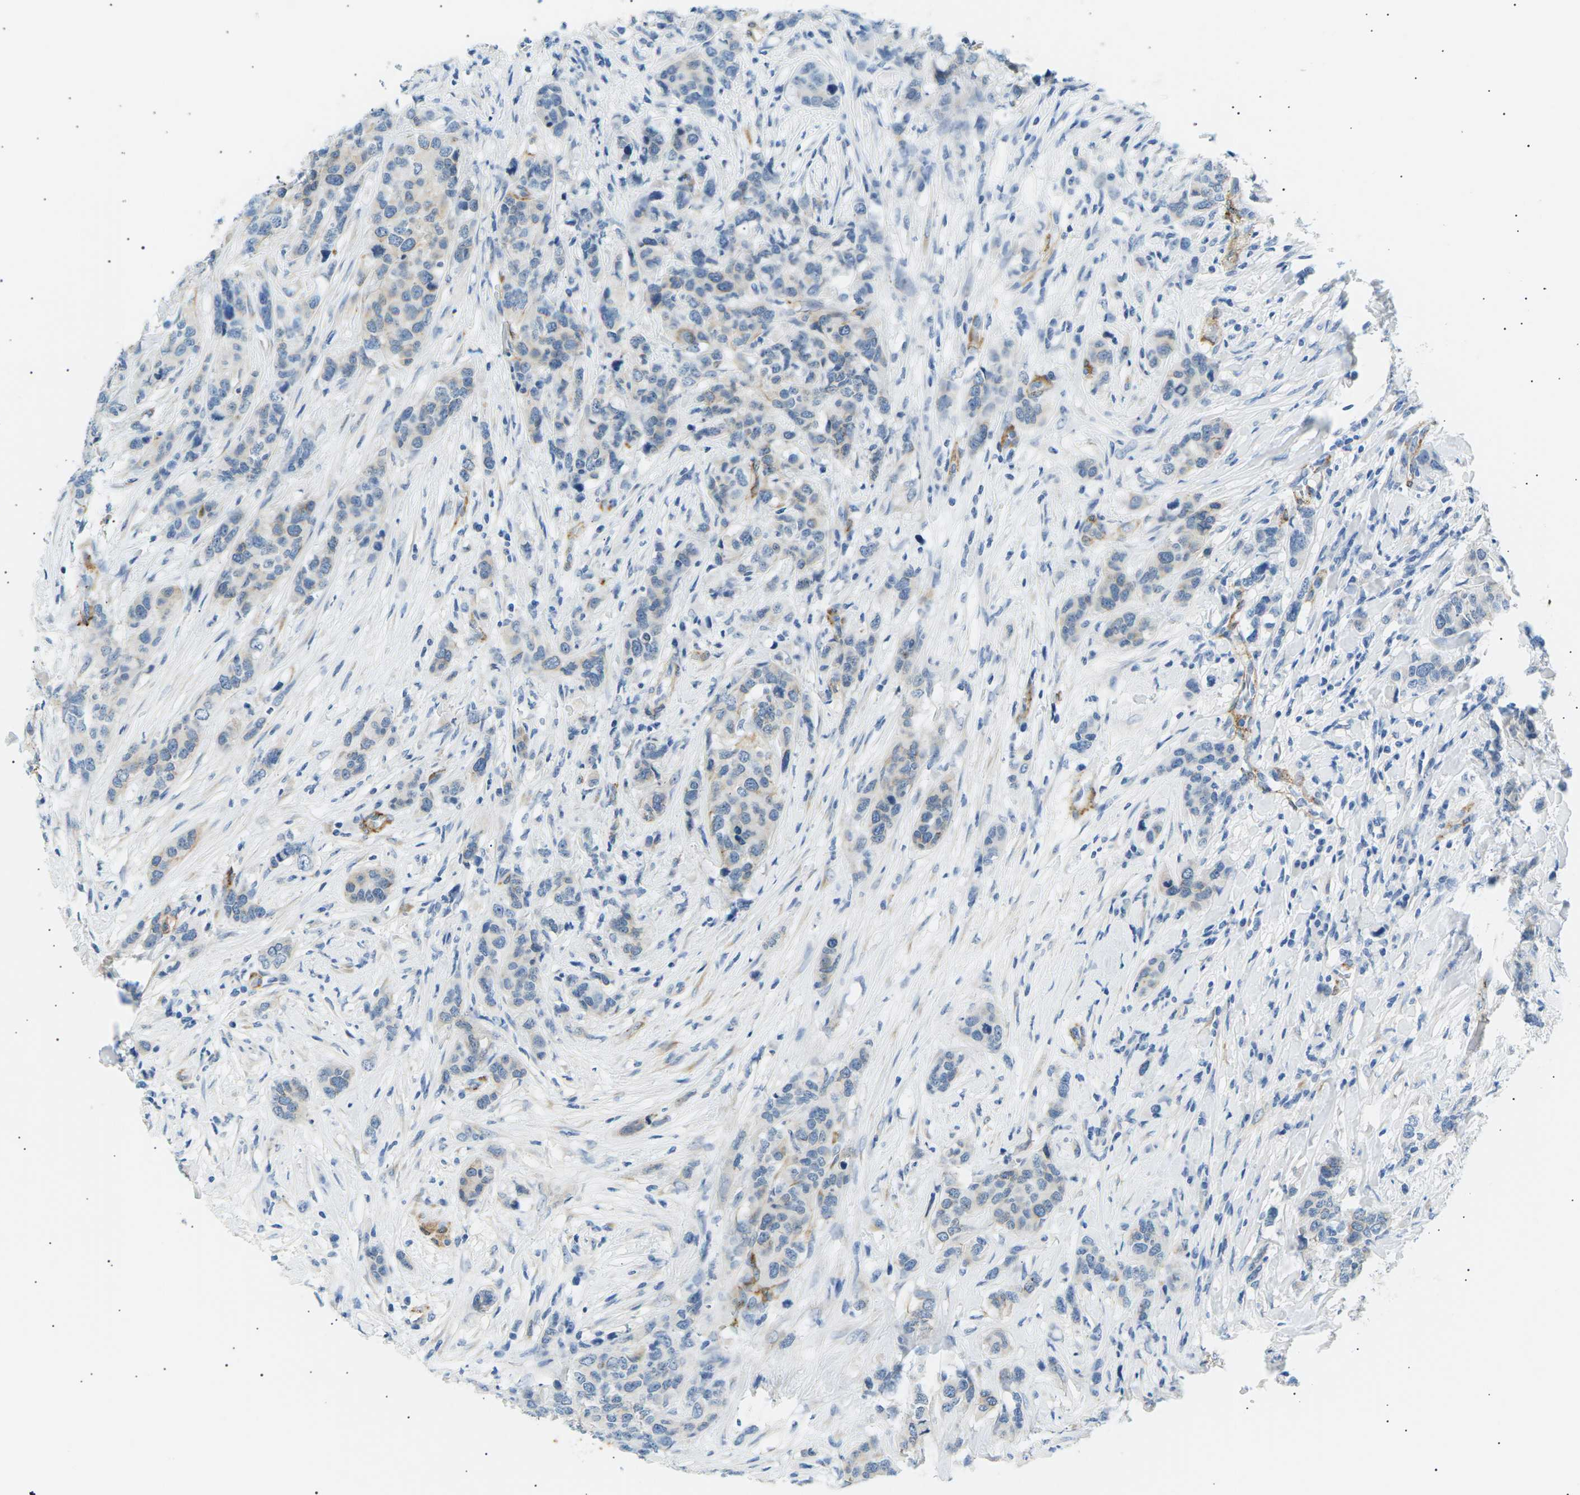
{"staining": {"intensity": "weak", "quantity": "<25%", "location": "cytoplasmic/membranous"}, "tissue": "breast cancer", "cell_type": "Tumor cells", "image_type": "cancer", "snomed": [{"axis": "morphology", "description": "Lobular carcinoma"}, {"axis": "topography", "description": "Breast"}], "caption": "There is no significant staining in tumor cells of lobular carcinoma (breast). The staining is performed using DAB (3,3'-diaminobenzidine) brown chromogen with nuclei counter-stained in using hematoxylin.", "gene": "SEPTIN5", "patient": {"sex": "female", "age": 59}}